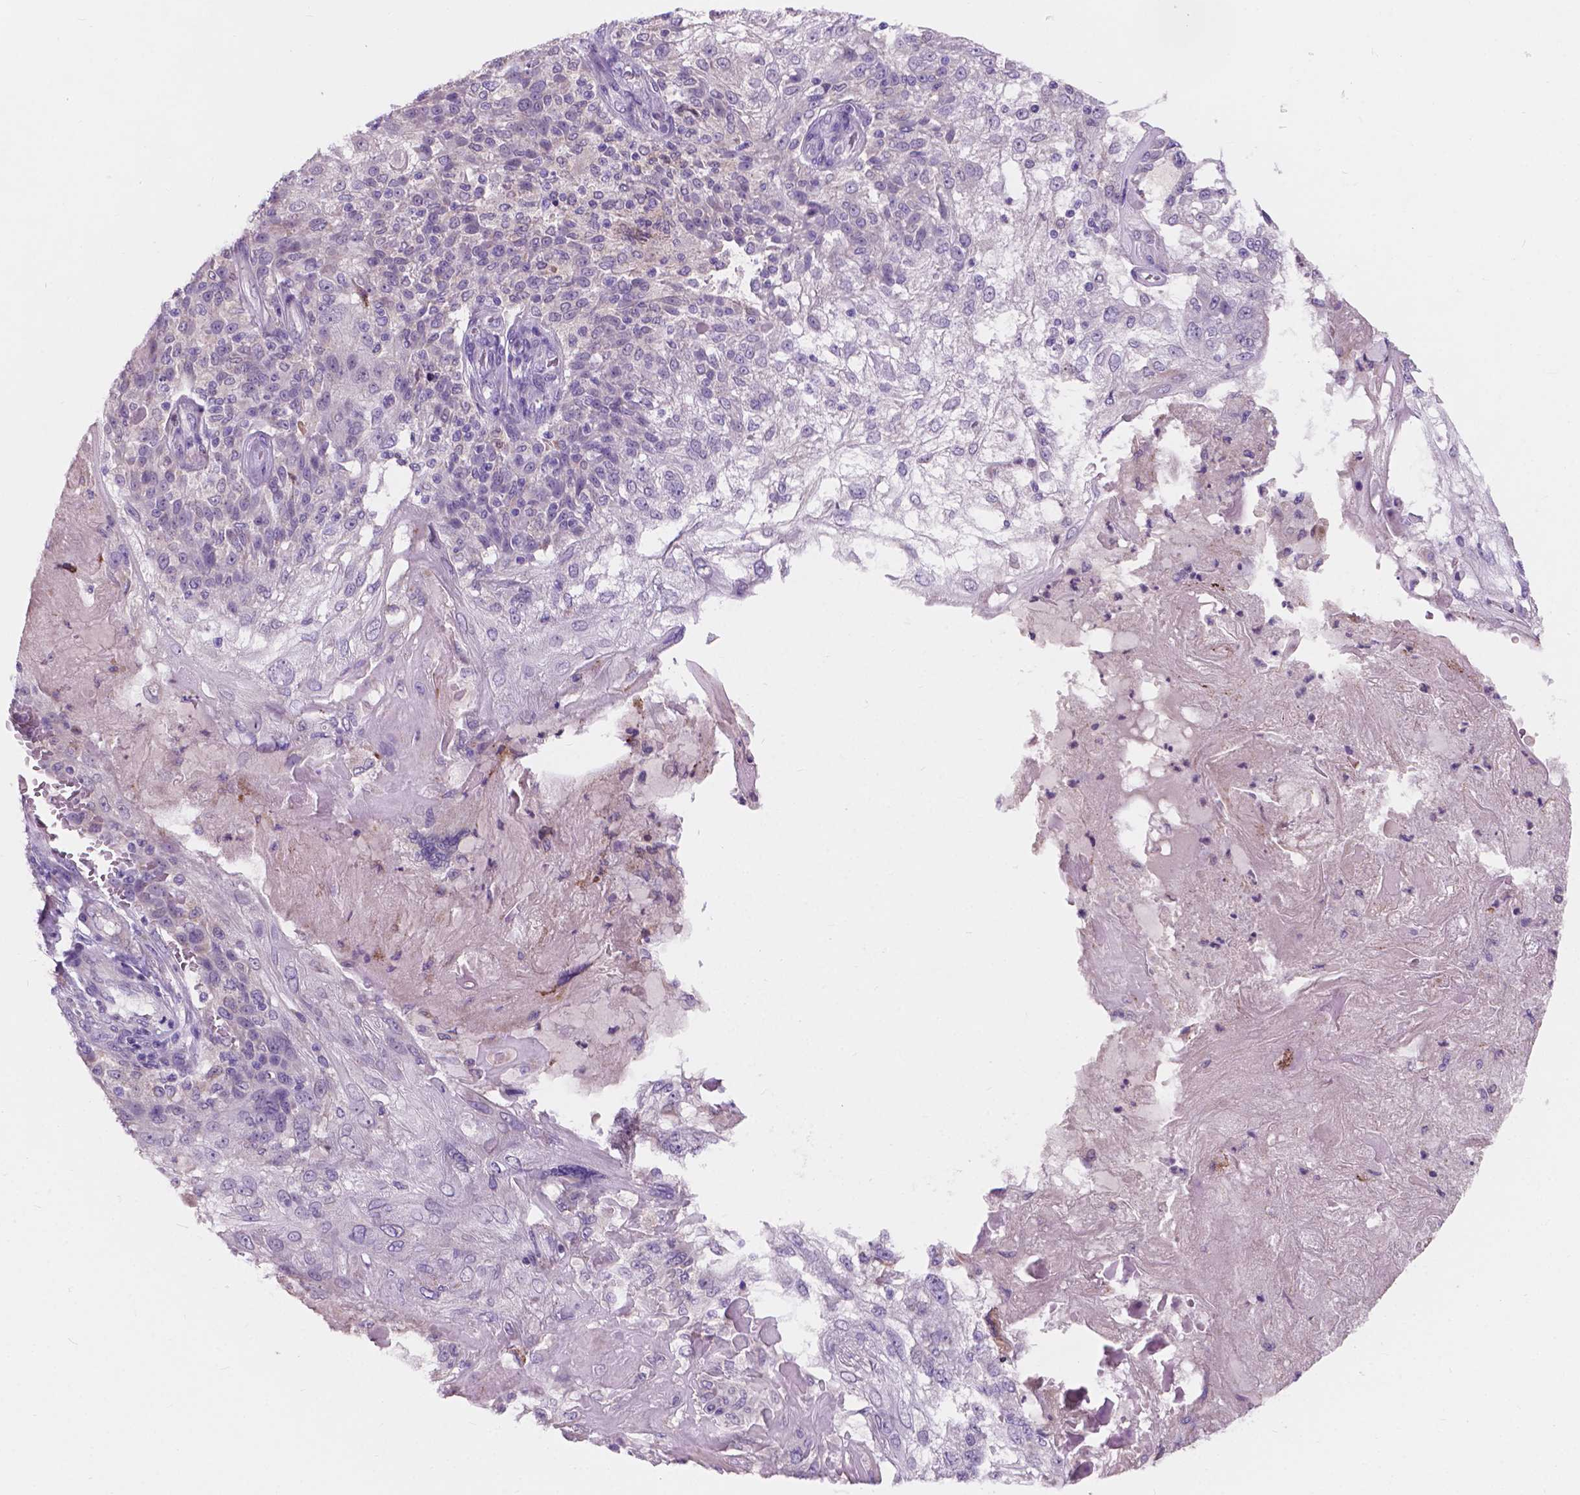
{"staining": {"intensity": "negative", "quantity": "none", "location": "none"}, "tissue": "skin cancer", "cell_type": "Tumor cells", "image_type": "cancer", "snomed": [{"axis": "morphology", "description": "Normal tissue, NOS"}, {"axis": "morphology", "description": "Squamous cell carcinoma, NOS"}, {"axis": "topography", "description": "Skin"}], "caption": "A high-resolution photomicrograph shows immunohistochemistry staining of squamous cell carcinoma (skin), which shows no significant positivity in tumor cells.", "gene": "IREB2", "patient": {"sex": "female", "age": 83}}